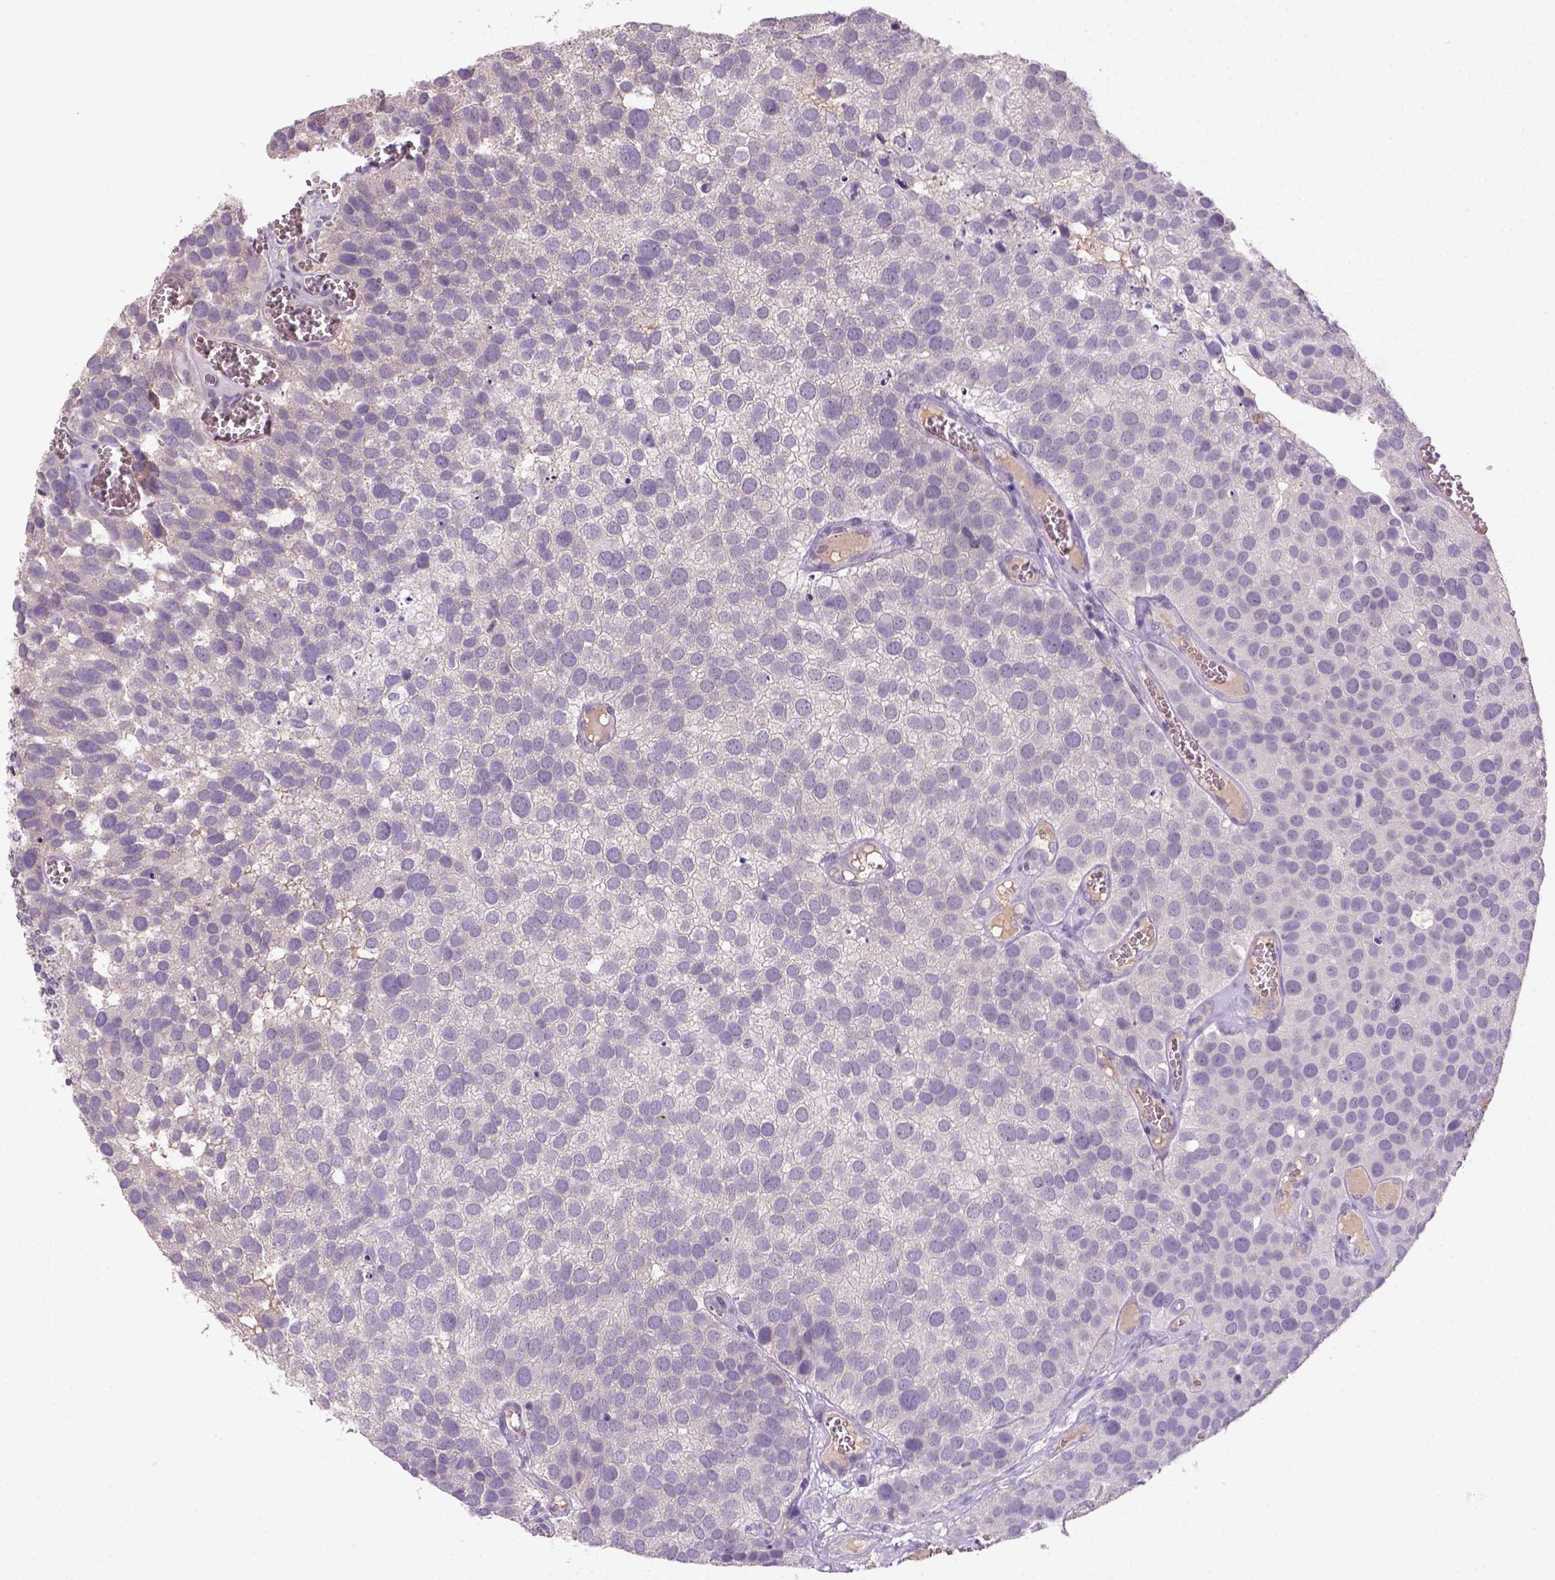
{"staining": {"intensity": "negative", "quantity": "none", "location": "none"}, "tissue": "urothelial cancer", "cell_type": "Tumor cells", "image_type": "cancer", "snomed": [{"axis": "morphology", "description": "Urothelial carcinoma, Low grade"}, {"axis": "topography", "description": "Urinary bladder"}], "caption": "Protein analysis of urothelial cancer displays no significant staining in tumor cells.", "gene": "NLGN2", "patient": {"sex": "female", "age": 69}}